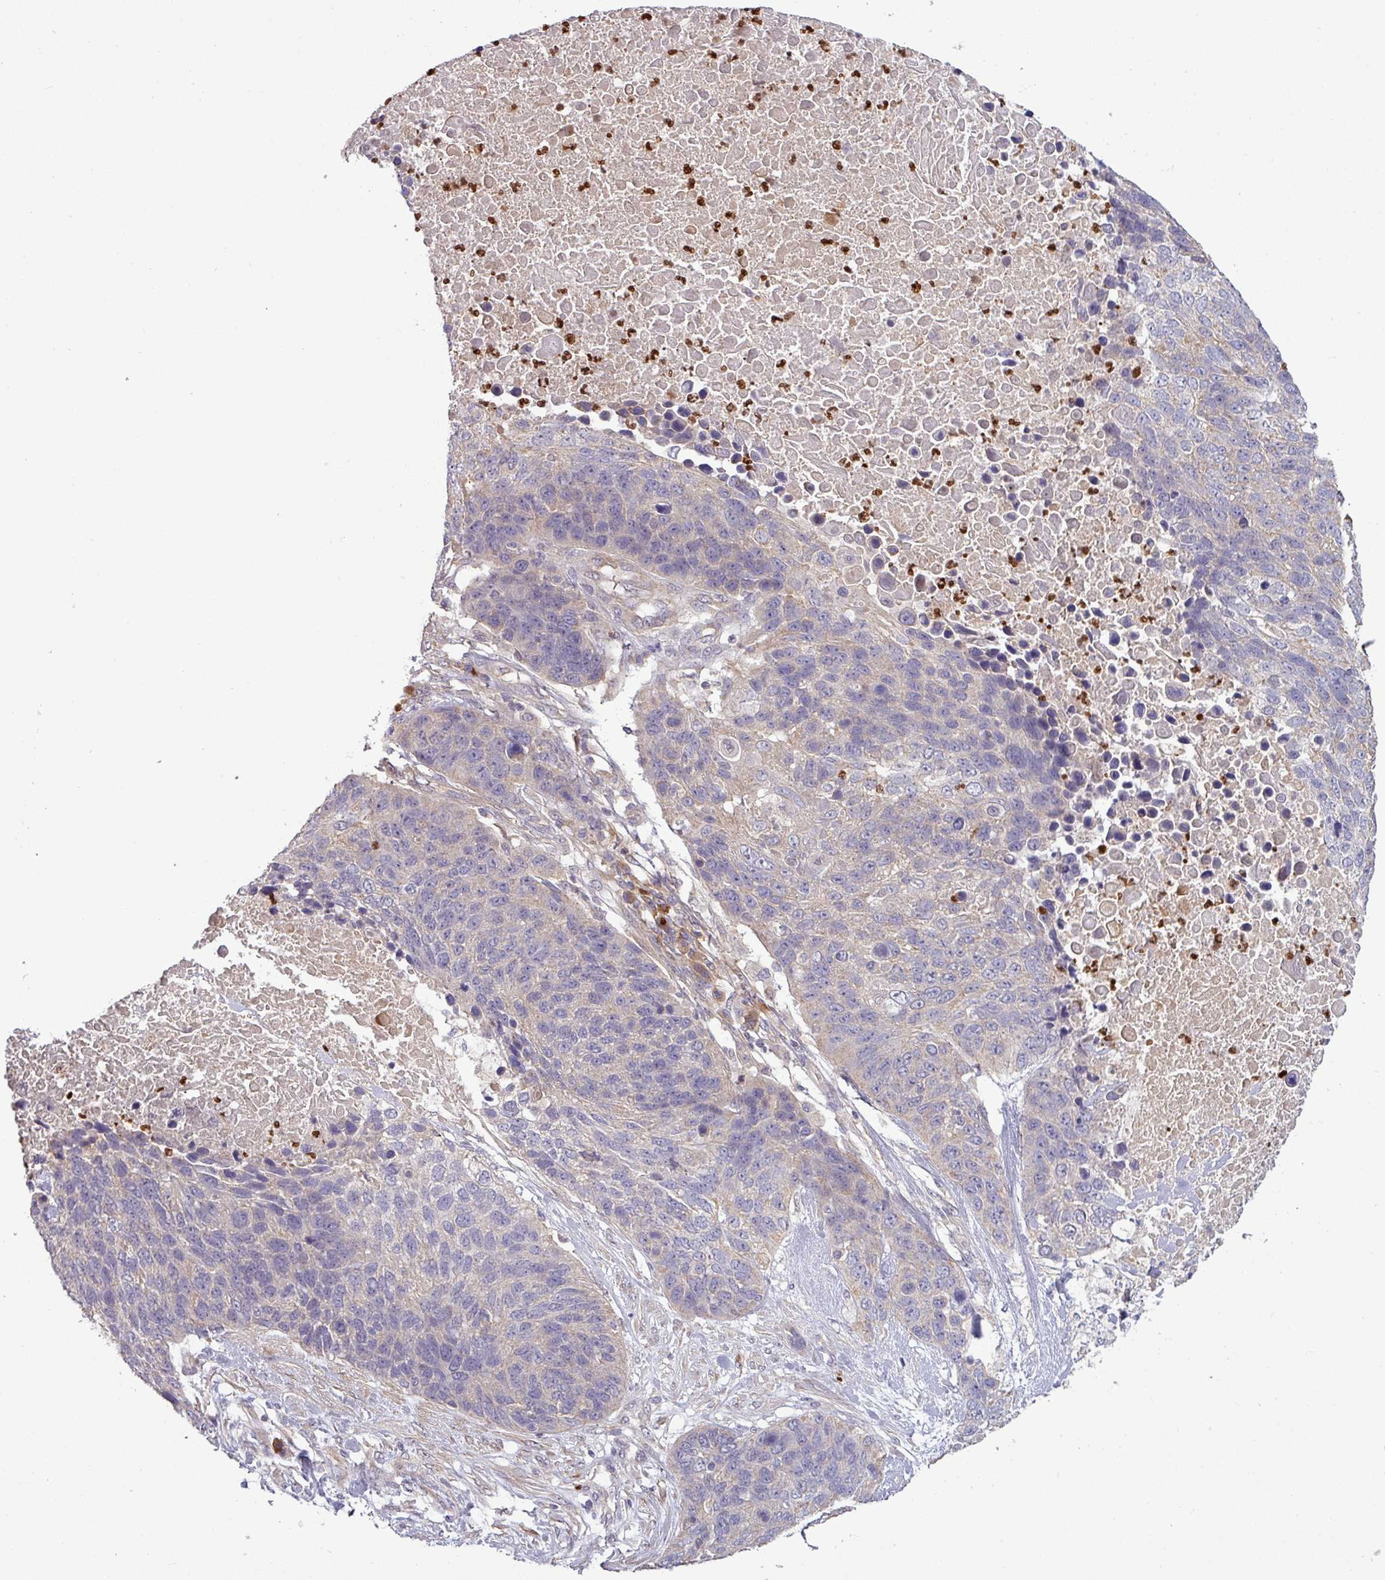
{"staining": {"intensity": "negative", "quantity": "none", "location": "none"}, "tissue": "lung cancer", "cell_type": "Tumor cells", "image_type": "cancer", "snomed": [{"axis": "morphology", "description": "Normal tissue, NOS"}, {"axis": "morphology", "description": "Squamous cell carcinoma, NOS"}, {"axis": "topography", "description": "Lymph node"}, {"axis": "topography", "description": "Lung"}], "caption": "Immunohistochemistry of lung cancer reveals no positivity in tumor cells.", "gene": "PAPLN", "patient": {"sex": "male", "age": 66}}